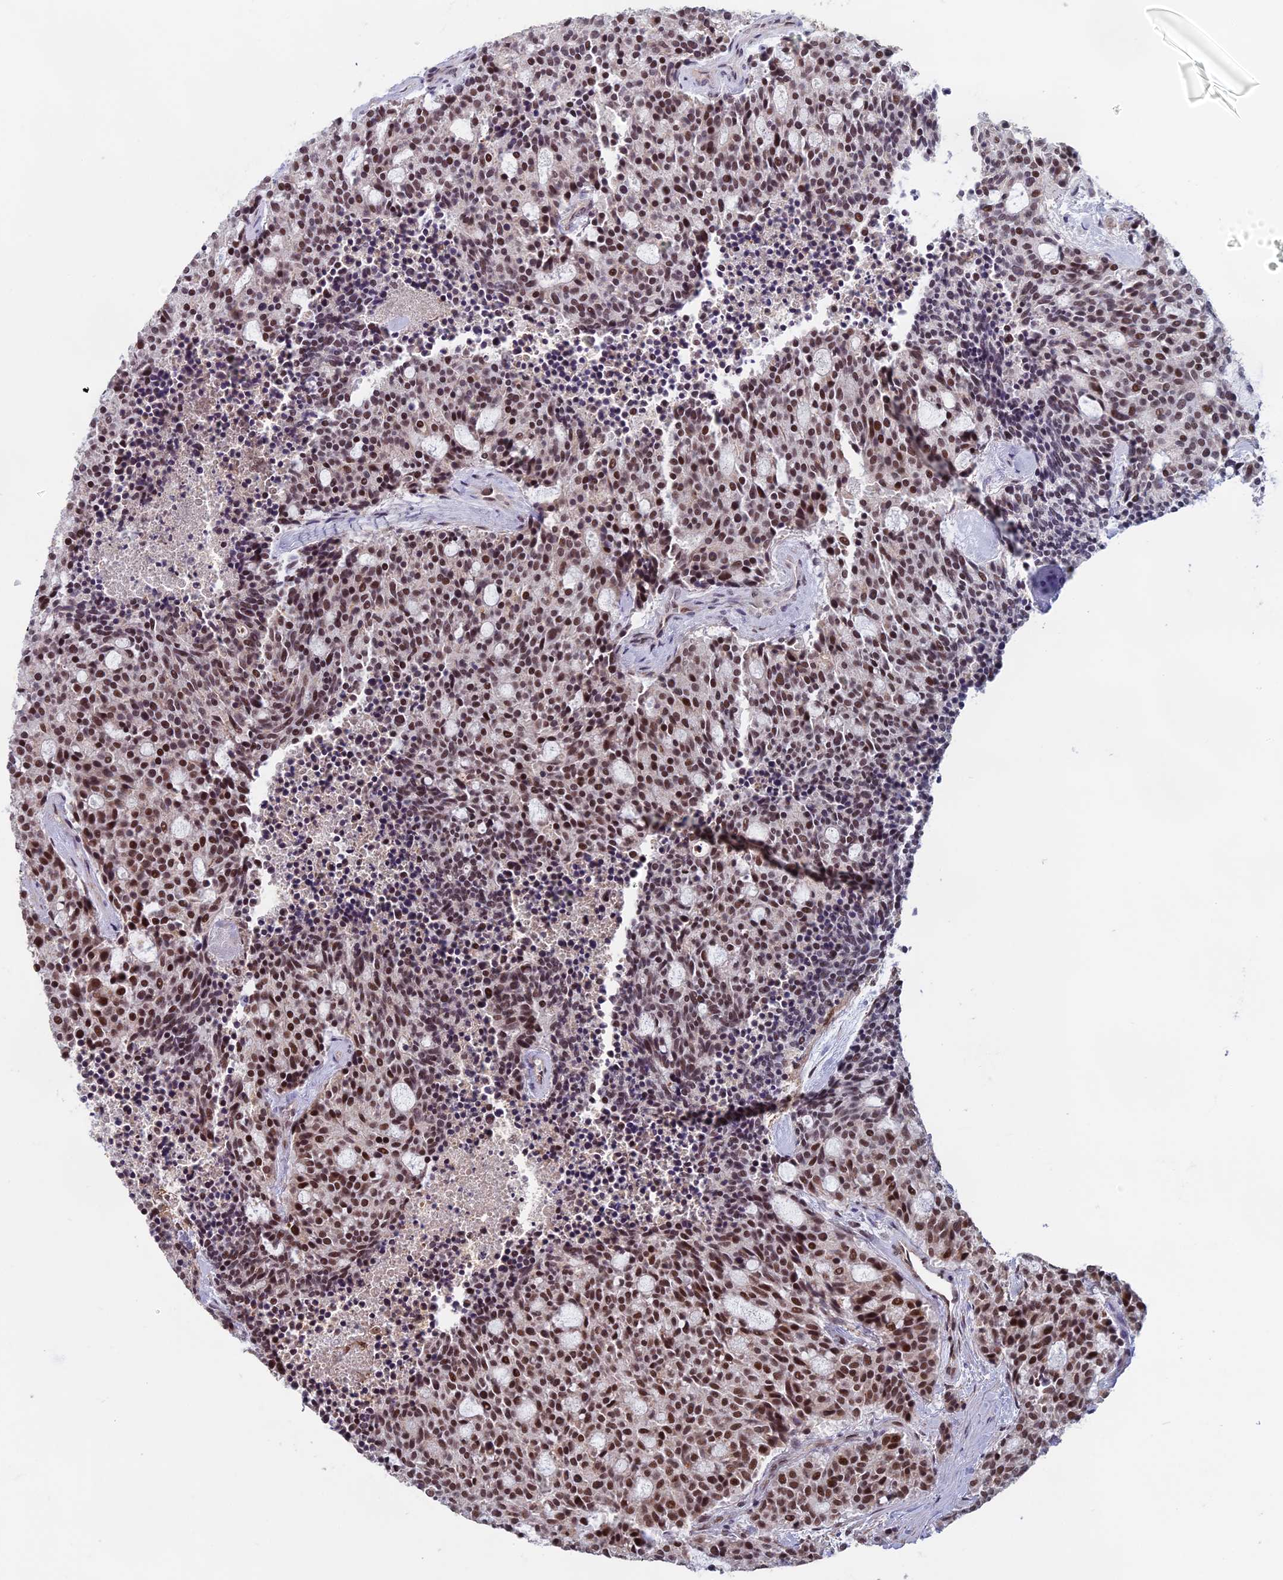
{"staining": {"intensity": "moderate", "quantity": ">75%", "location": "nuclear"}, "tissue": "carcinoid", "cell_type": "Tumor cells", "image_type": "cancer", "snomed": [{"axis": "morphology", "description": "Carcinoid, malignant, NOS"}, {"axis": "topography", "description": "Pancreas"}], "caption": "Immunohistochemical staining of human carcinoid displays moderate nuclear protein positivity in about >75% of tumor cells. Using DAB (3,3'-diaminobenzidine) (brown) and hematoxylin (blue) stains, captured at high magnification using brightfield microscopy.", "gene": "MORF4L1", "patient": {"sex": "female", "age": 54}}